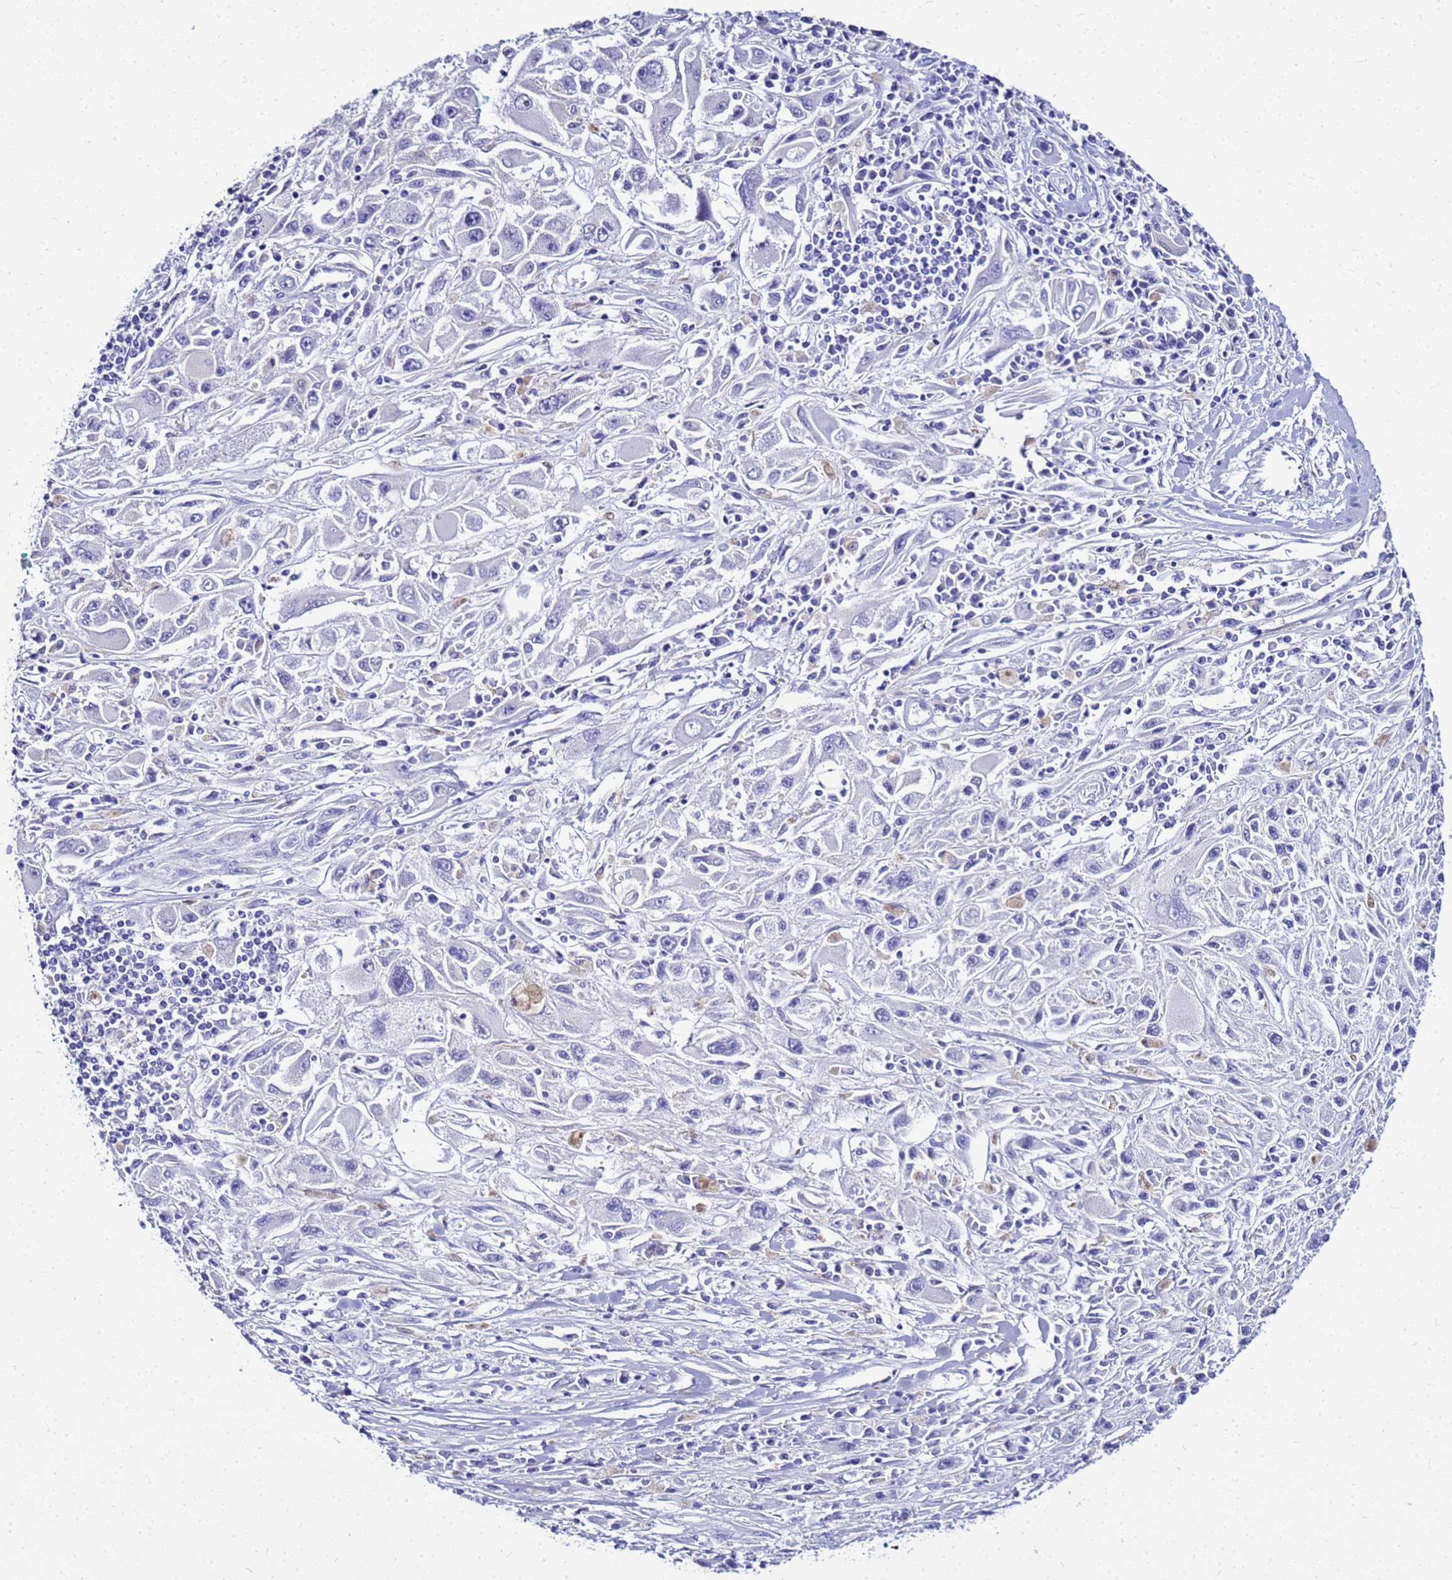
{"staining": {"intensity": "negative", "quantity": "none", "location": "none"}, "tissue": "melanoma", "cell_type": "Tumor cells", "image_type": "cancer", "snomed": [{"axis": "morphology", "description": "Malignant melanoma, Metastatic site"}, {"axis": "topography", "description": "Skin"}], "caption": "Tumor cells show no significant protein expression in melanoma. The staining was performed using DAB (3,3'-diaminobenzidine) to visualize the protein expression in brown, while the nuclei were stained in blue with hematoxylin (Magnification: 20x).", "gene": "CSTA", "patient": {"sex": "male", "age": 53}}